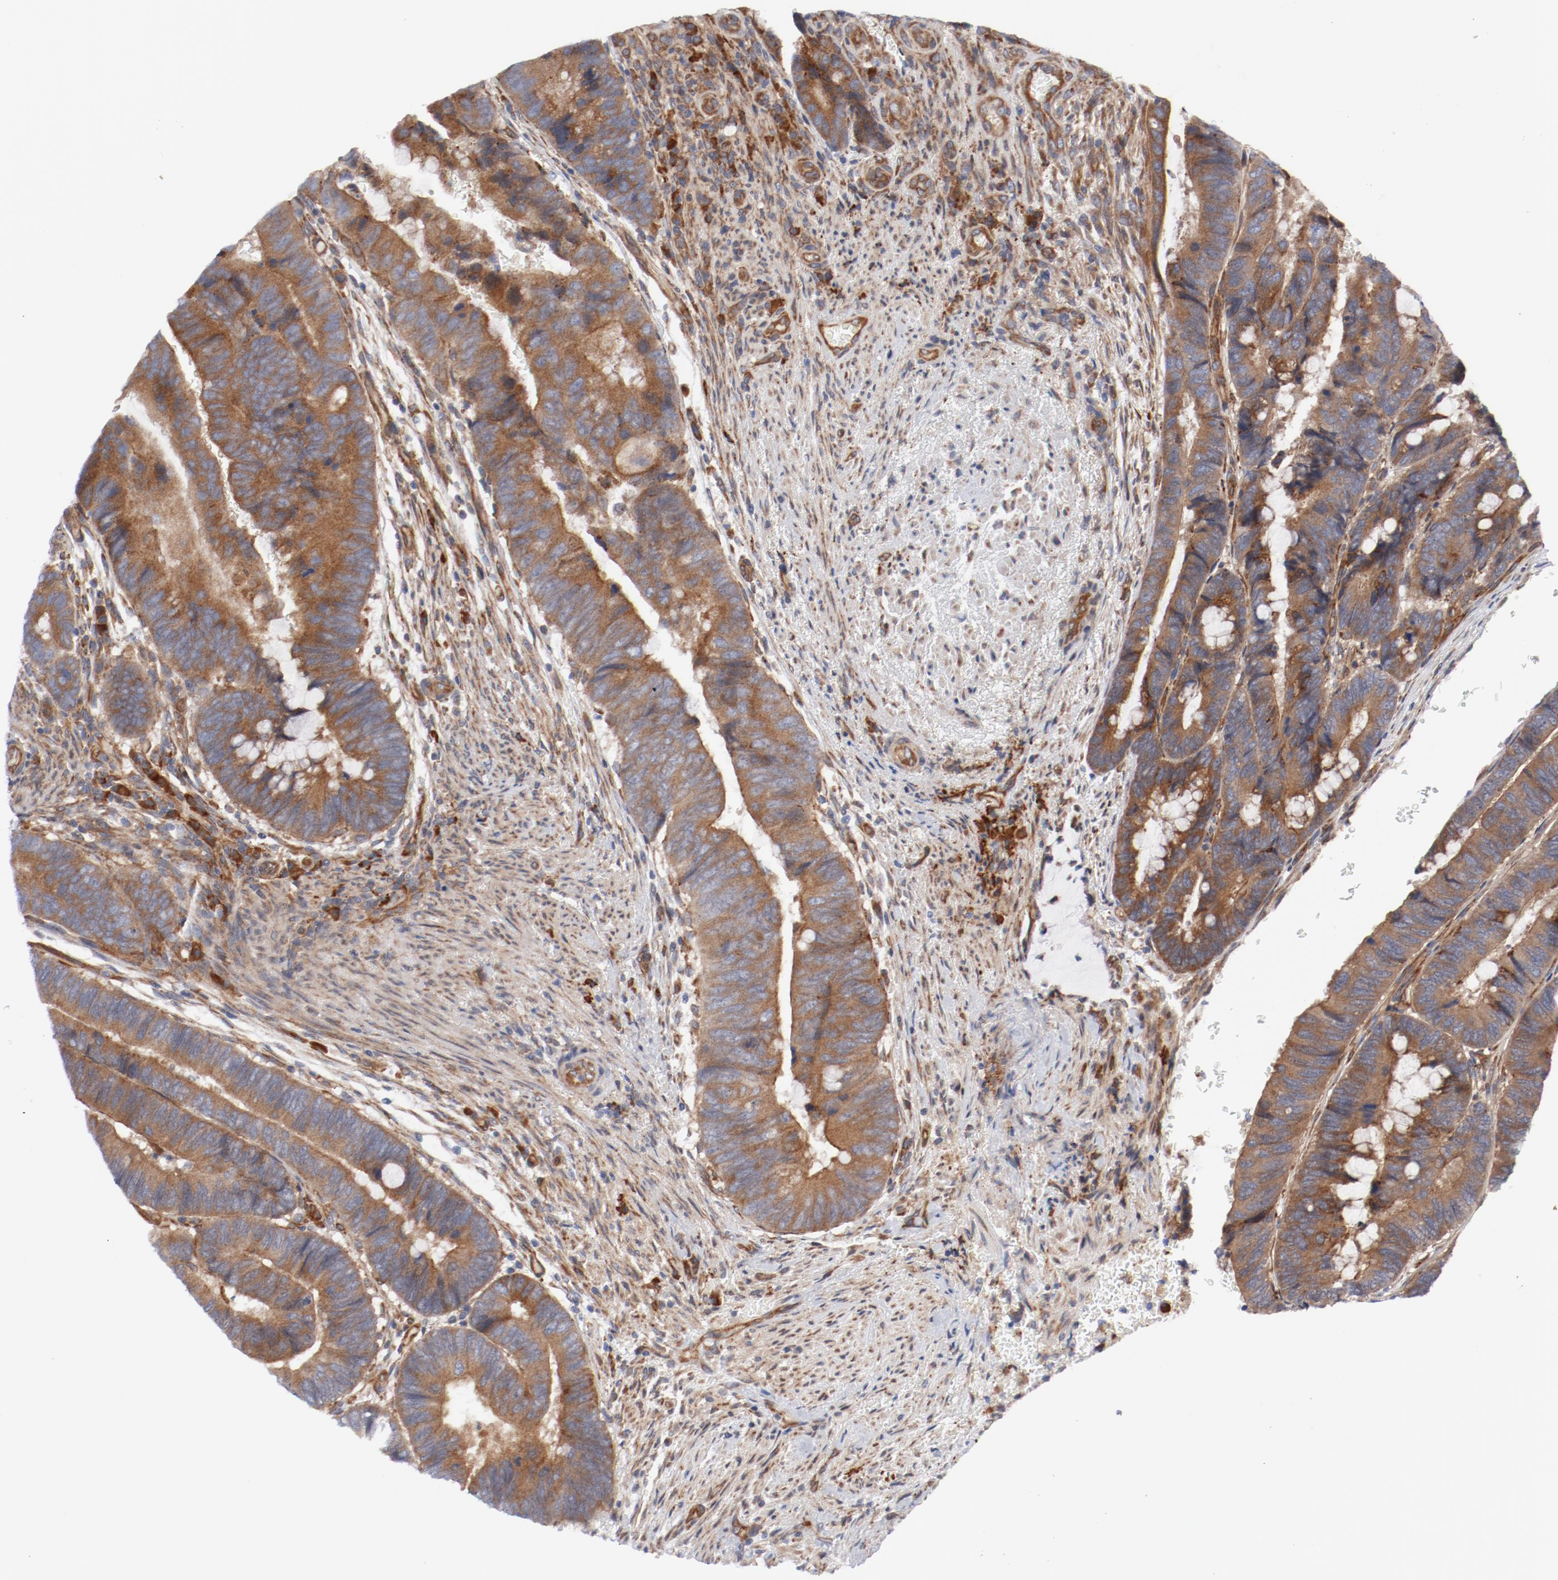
{"staining": {"intensity": "moderate", "quantity": ">75%", "location": "cytoplasmic/membranous"}, "tissue": "colorectal cancer", "cell_type": "Tumor cells", "image_type": "cancer", "snomed": [{"axis": "morphology", "description": "Normal tissue, NOS"}, {"axis": "morphology", "description": "Adenocarcinoma, NOS"}, {"axis": "topography", "description": "Rectum"}], "caption": "High-power microscopy captured an immunohistochemistry histopathology image of adenocarcinoma (colorectal), revealing moderate cytoplasmic/membranous expression in about >75% of tumor cells. The staining was performed using DAB (3,3'-diaminobenzidine) to visualize the protein expression in brown, while the nuclei were stained in blue with hematoxylin (Magnification: 20x).", "gene": "PITPNM2", "patient": {"sex": "male", "age": 92}}